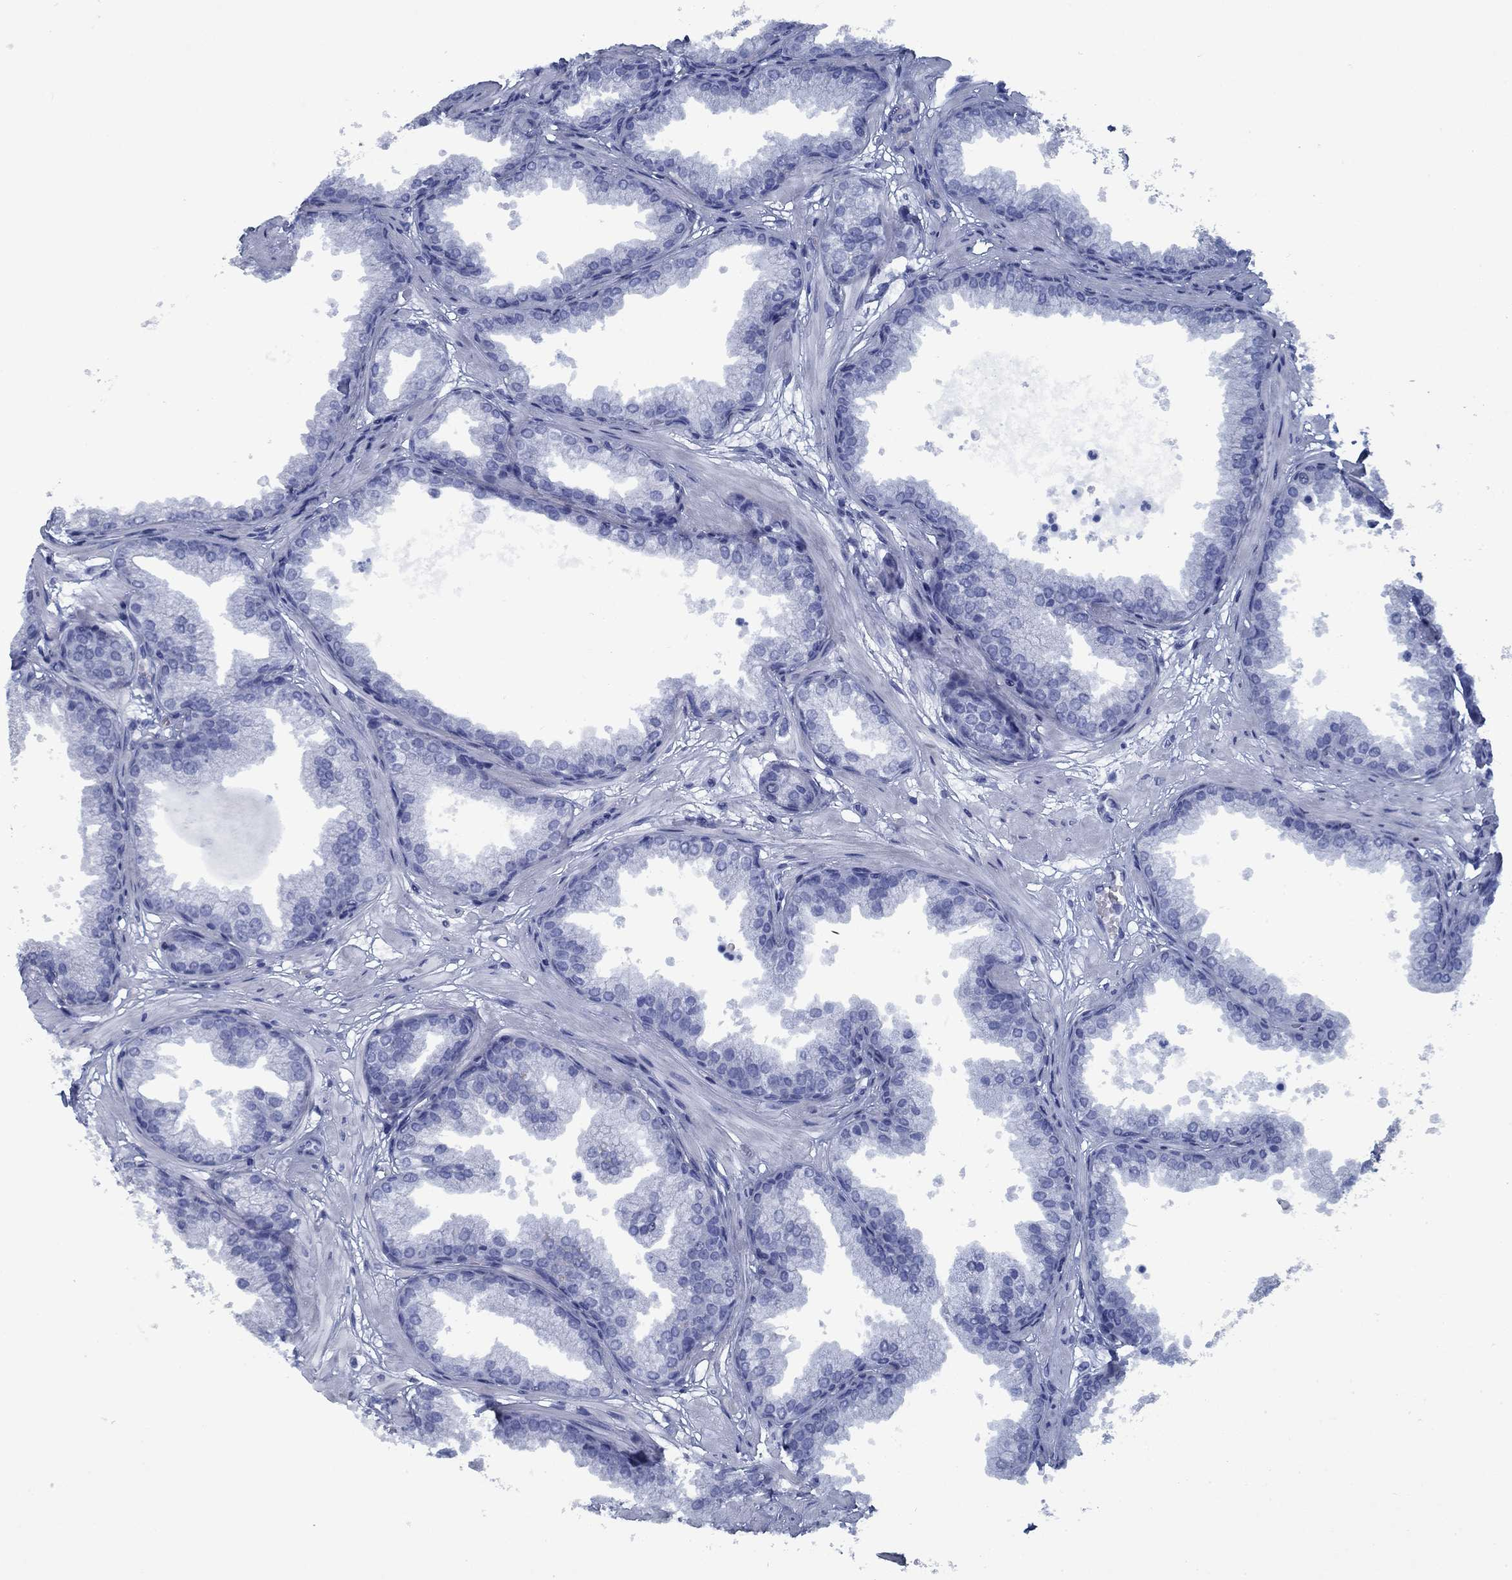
{"staining": {"intensity": "negative", "quantity": "none", "location": "none"}, "tissue": "prostate", "cell_type": "Glandular cells", "image_type": "normal", "snomed": [{"axis": "morphology", "description": "Normal tissue, NOS"}, {"axis": "topography", "description": "Prostate"}], "caption": "Image shows no protein expression in glandular cells of normal prostate. The staining was performed using DAB (3,3'-diaminobenzidine) to visualize the protein expression in brown, while the nuclei were stained in blue with hematoxylin (Magnification: 20x).", "gene": "PNMA8A", "patient": {"sex": "male", "age": 37}}